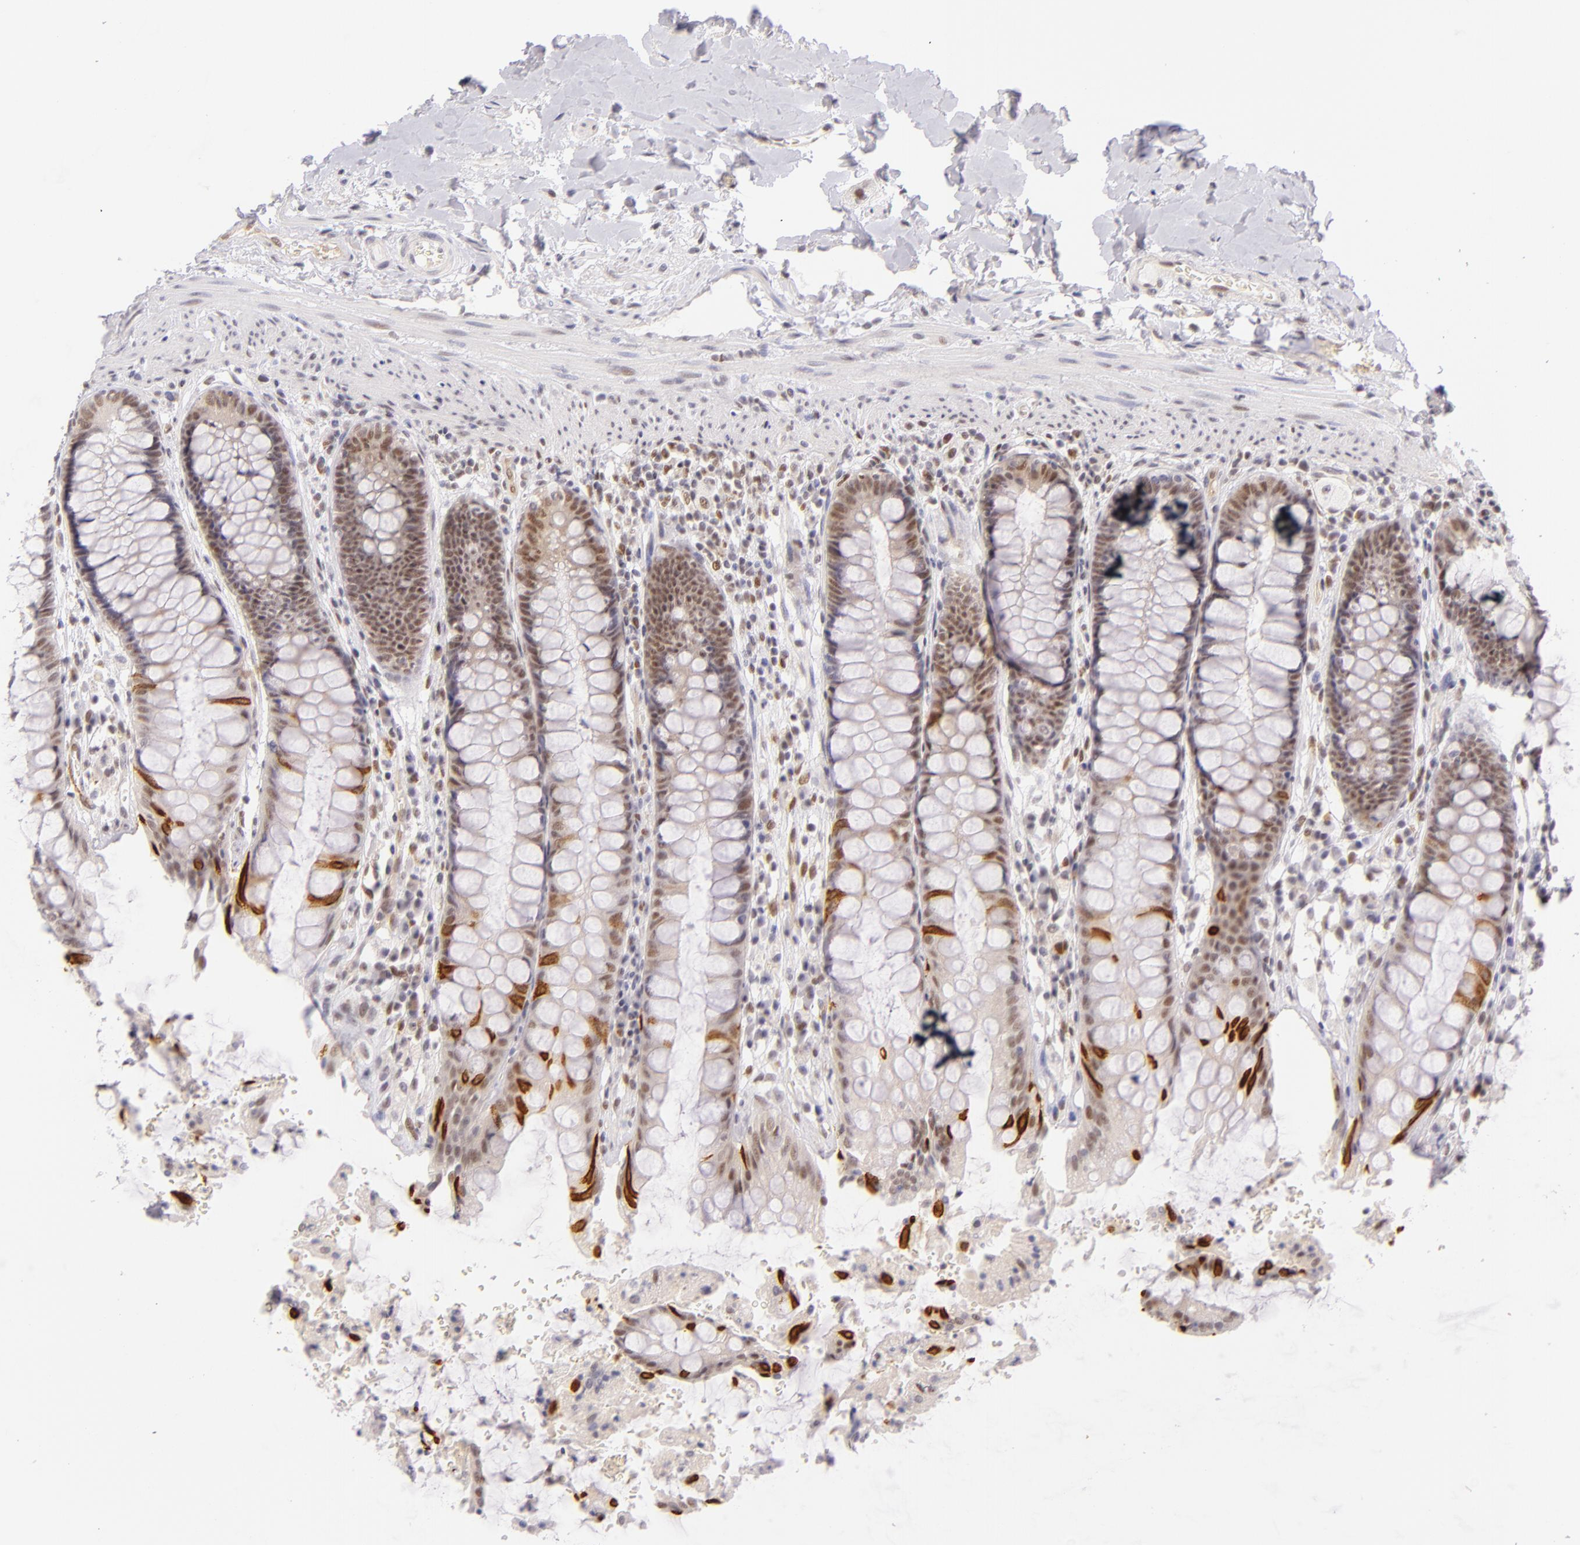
{"staining": {"intensity": "moderate", "quantity": "25%-75%", "location": "cytoplasmic/membranous,nuclear"}, "tissue": "rectum", "cell_type": "Glandular cells", "image_type": "normal", "snomed": [{"axis": "morphology", "description": "Normal tissue, NOS"}, {"axis": "topography", "description": "Rectum"}], "caption": "DAB immunohistochemical staining of normal rectum displays moderate cytoplasmic/membranous,nuclear protein positivity in about 25%-75% of glandular cells.", "gene": "BCL3", "patient": {"sex": "female", "age": 46}}